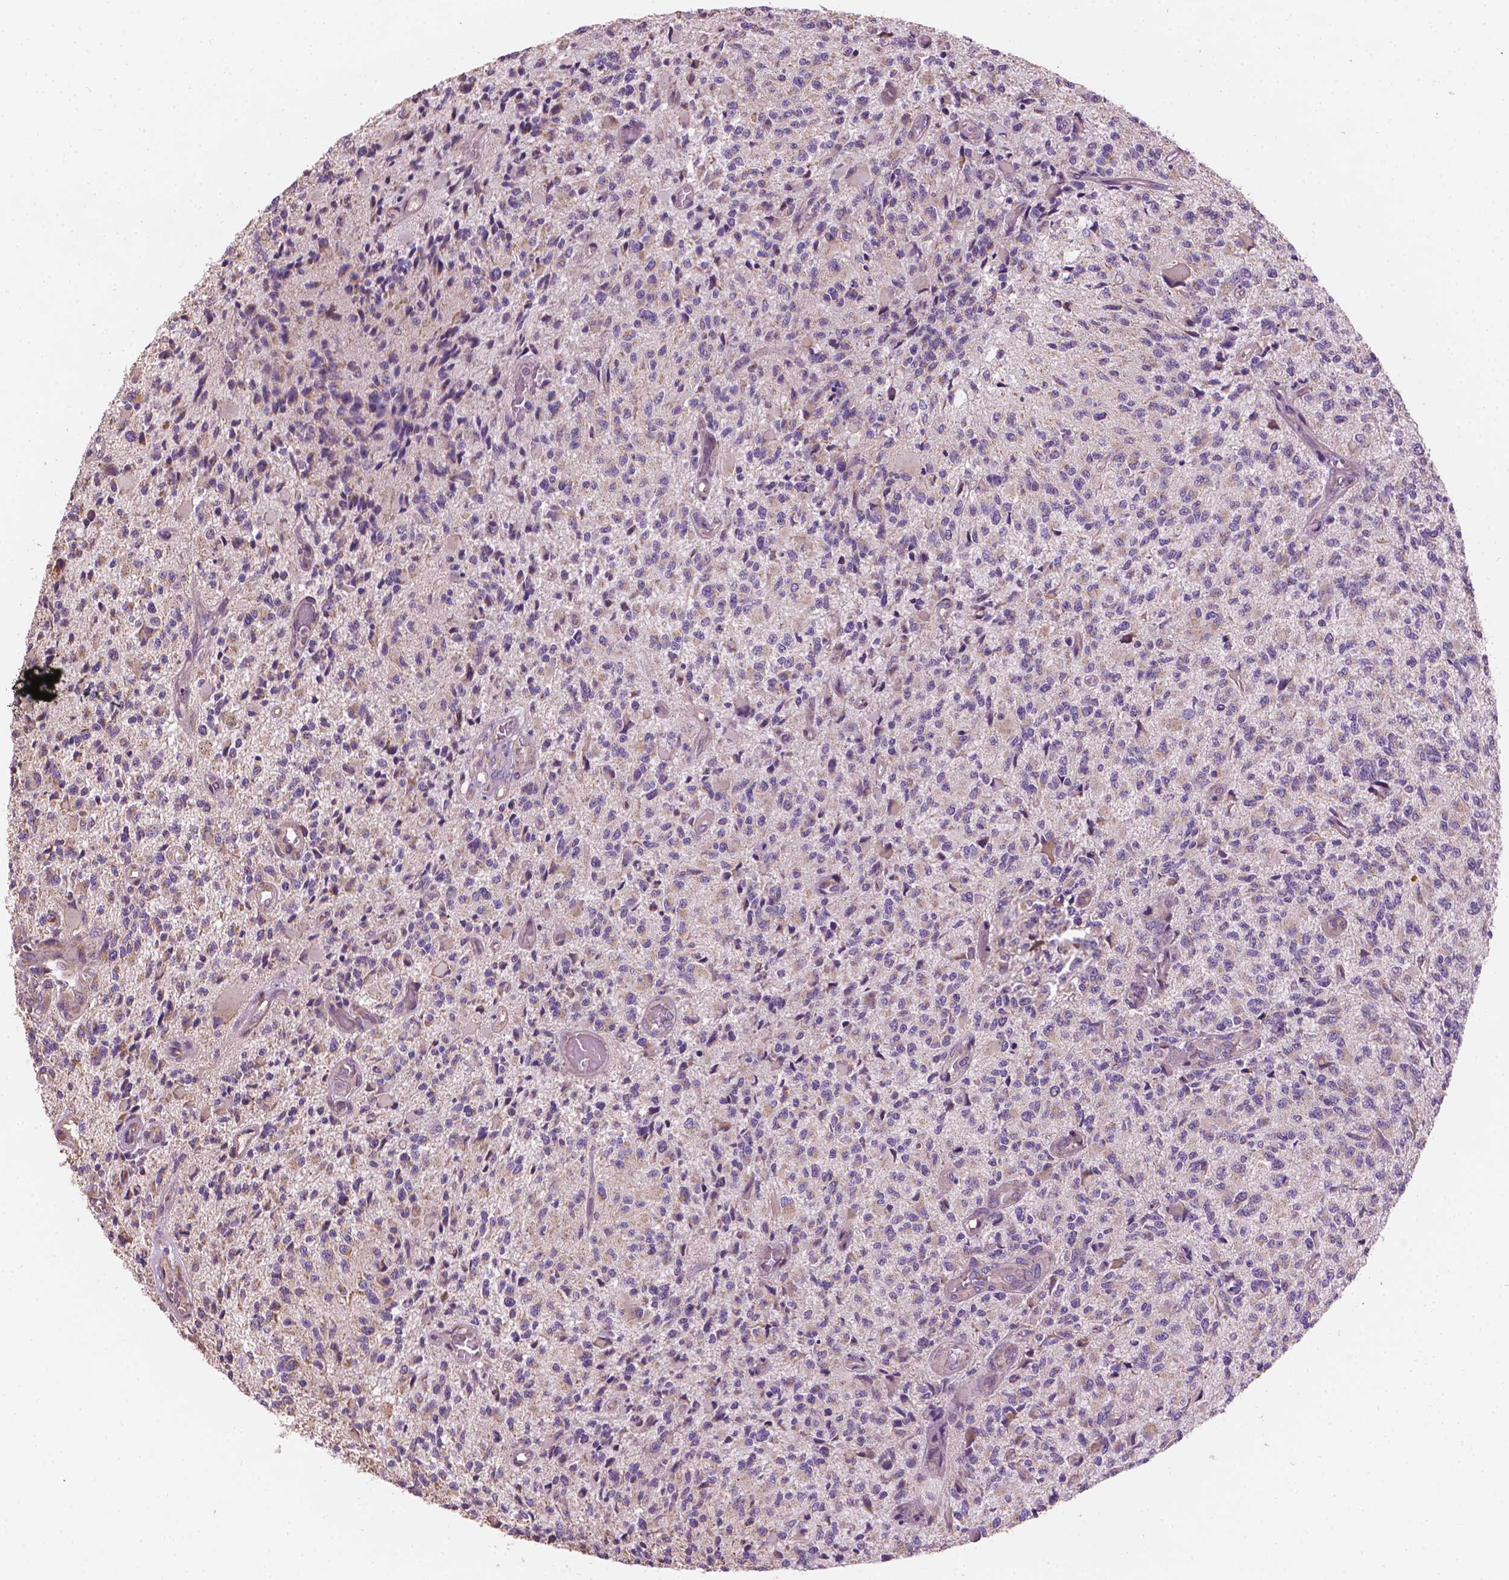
{"staining": {"intensity": "negative", "quantity": "none", "location": "none"}, "tissue": "glioma", "cell_type": "Tumor cells", "image_type": "cancer", "snomed": [{"axis": "morphology", "description": "Glioma, malignant, High grade"}, {"axis": "topography", "description": "Brain"}], "caption": "High magnification brightfield microscopy of glioma stained with DAB (brown) and counterstained with hematoxylin (blue): tumor cells show no significant positivity.", "gene": "TTC29", "patient": {"sex": "female", "age": 63}}